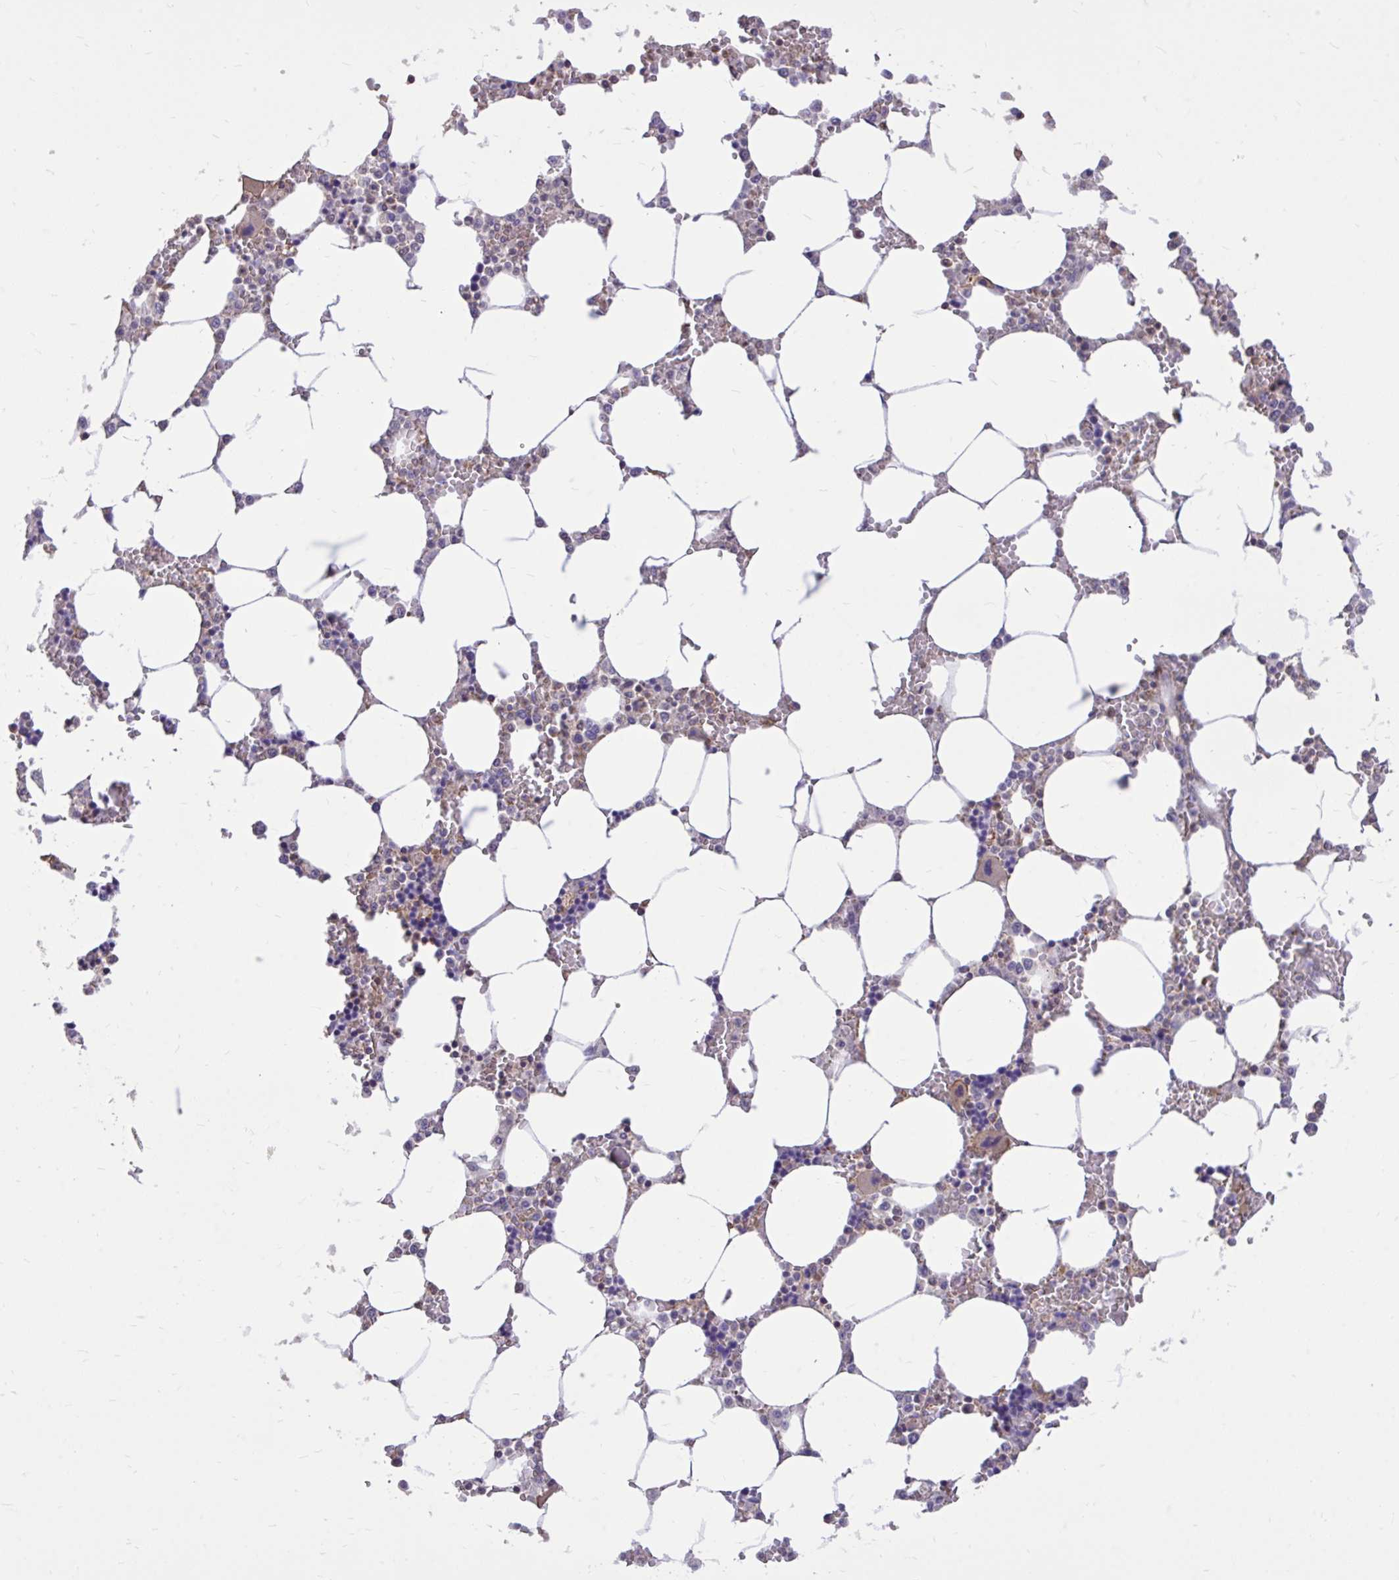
{"staining": {"intensity": "moderate", "quantity": "<25%", "location": "cytoplasmic/membranous"}, "tissue": "bone marrow", "cell_type": "Hematopoietic cells", "image_type": "normal", "snomed": [{"axis": "morphology", "description": "Normal tissue, NOS"}, {"axis": "topography", "description": "Bone marrow"}], "caption": "Brown immunohistochemical staining in normal bone marrow reveals moderate cytoplasmic/membranous positivity in about <25% of hematopoietic cells.", "gene": "IGFL2", "patient": {"sex": "male", "age": 64}}